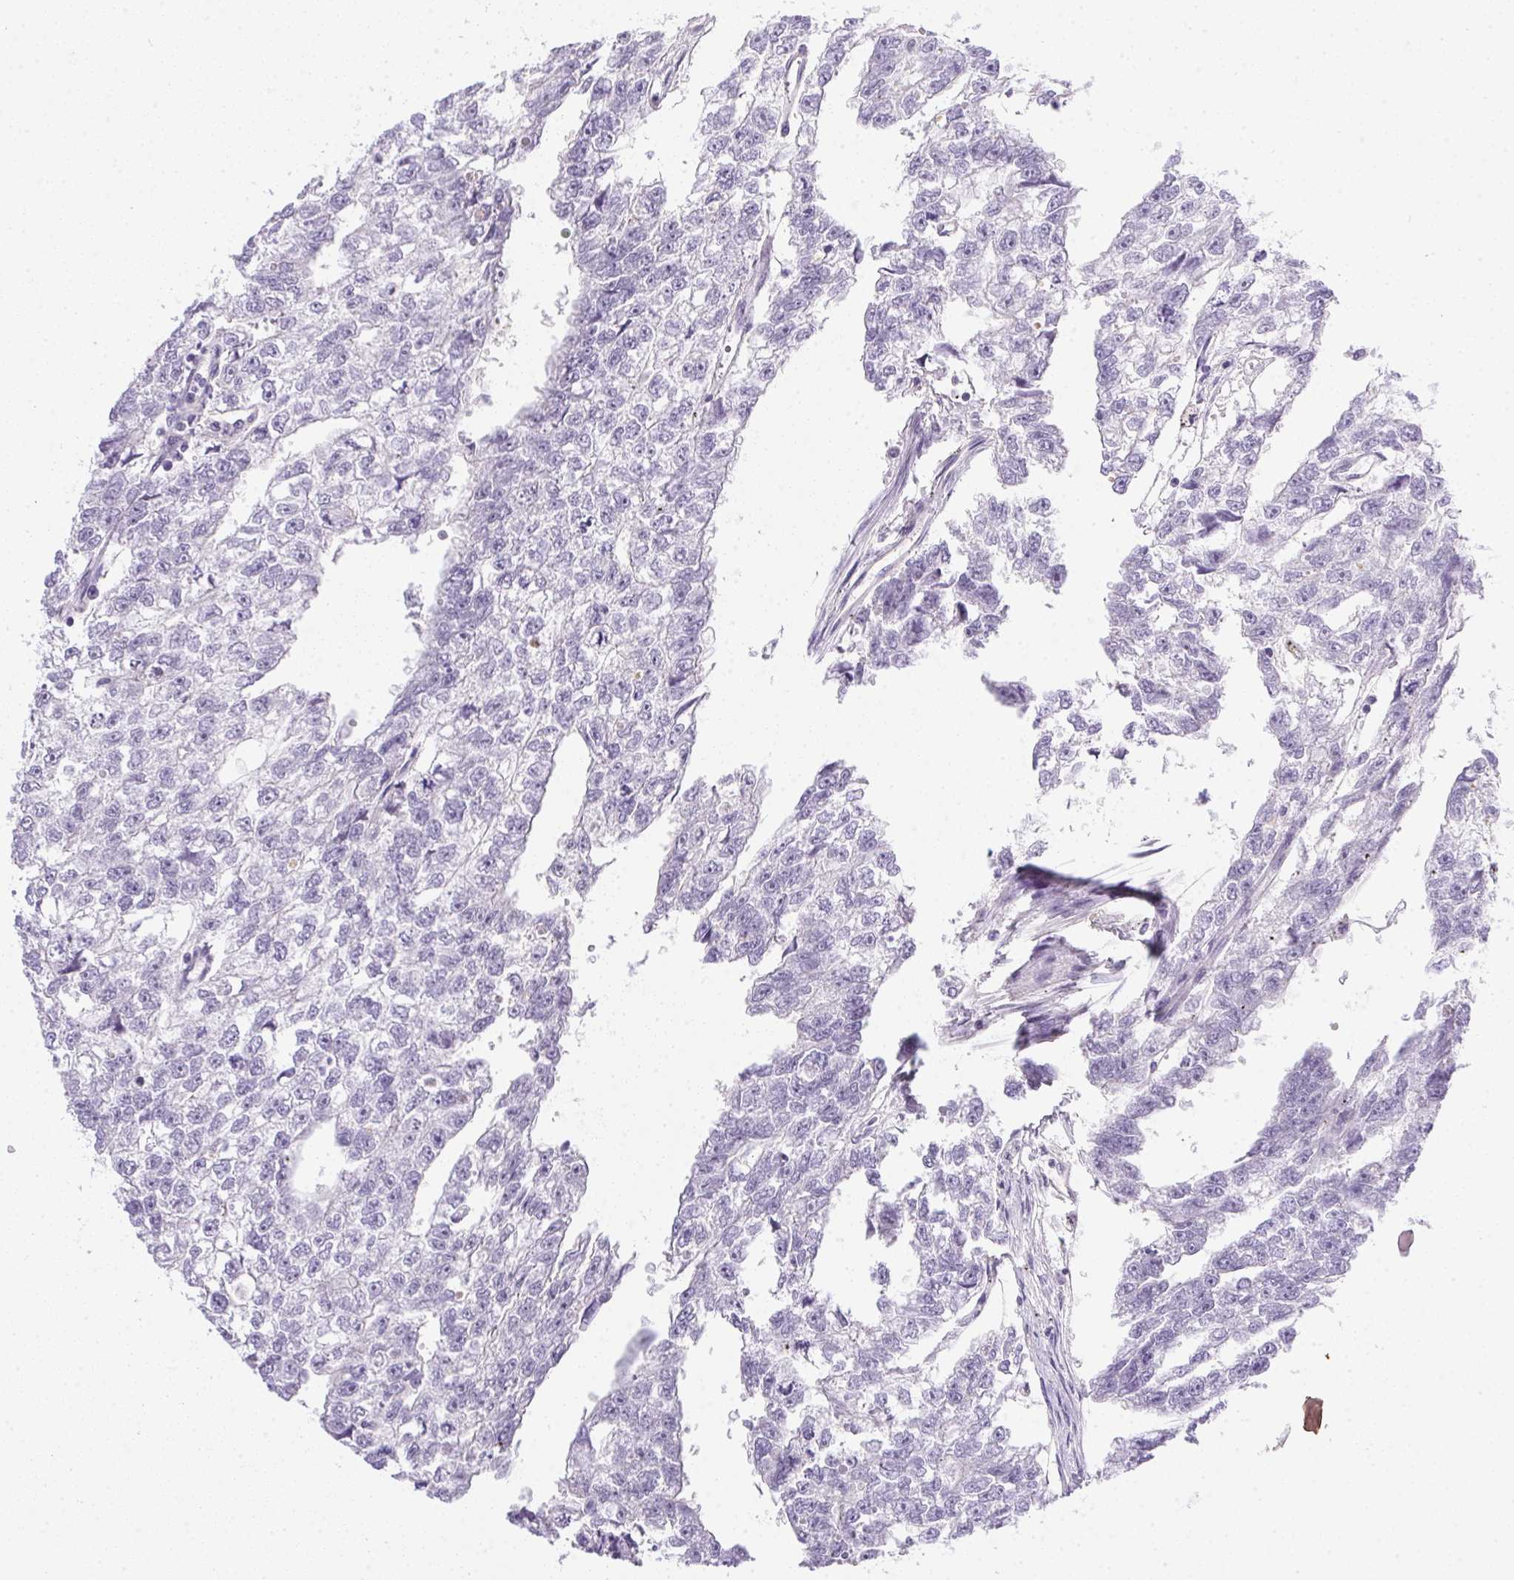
{"staining": {"intensity": "negative", "quantity": "none", "location": "none"}, "tissue": "testis cancer", "cell_type": "Tumor cells", "image_type": "cancer", "snomed": [{"axis": "morphology", "description": "Carcinoma, Embryonal, NOS"}, {"axis": "morphology", "description": "Teratoma, malignant, NOS"}, {"axis": "topography", "description": "Testis"}], "caption": "Immunohistochemistry photomicrograph of neoplastic tissue: teratoma (malignant) (testis) stained with DAB demonstrates no significant protein positivity in tumor cells. (DAB (3,3'-diaminobenzidine) immunohistochemistry, high magnification).", "gene": "SLC17A7", "patient": {"sex": "male", "age": 44}}